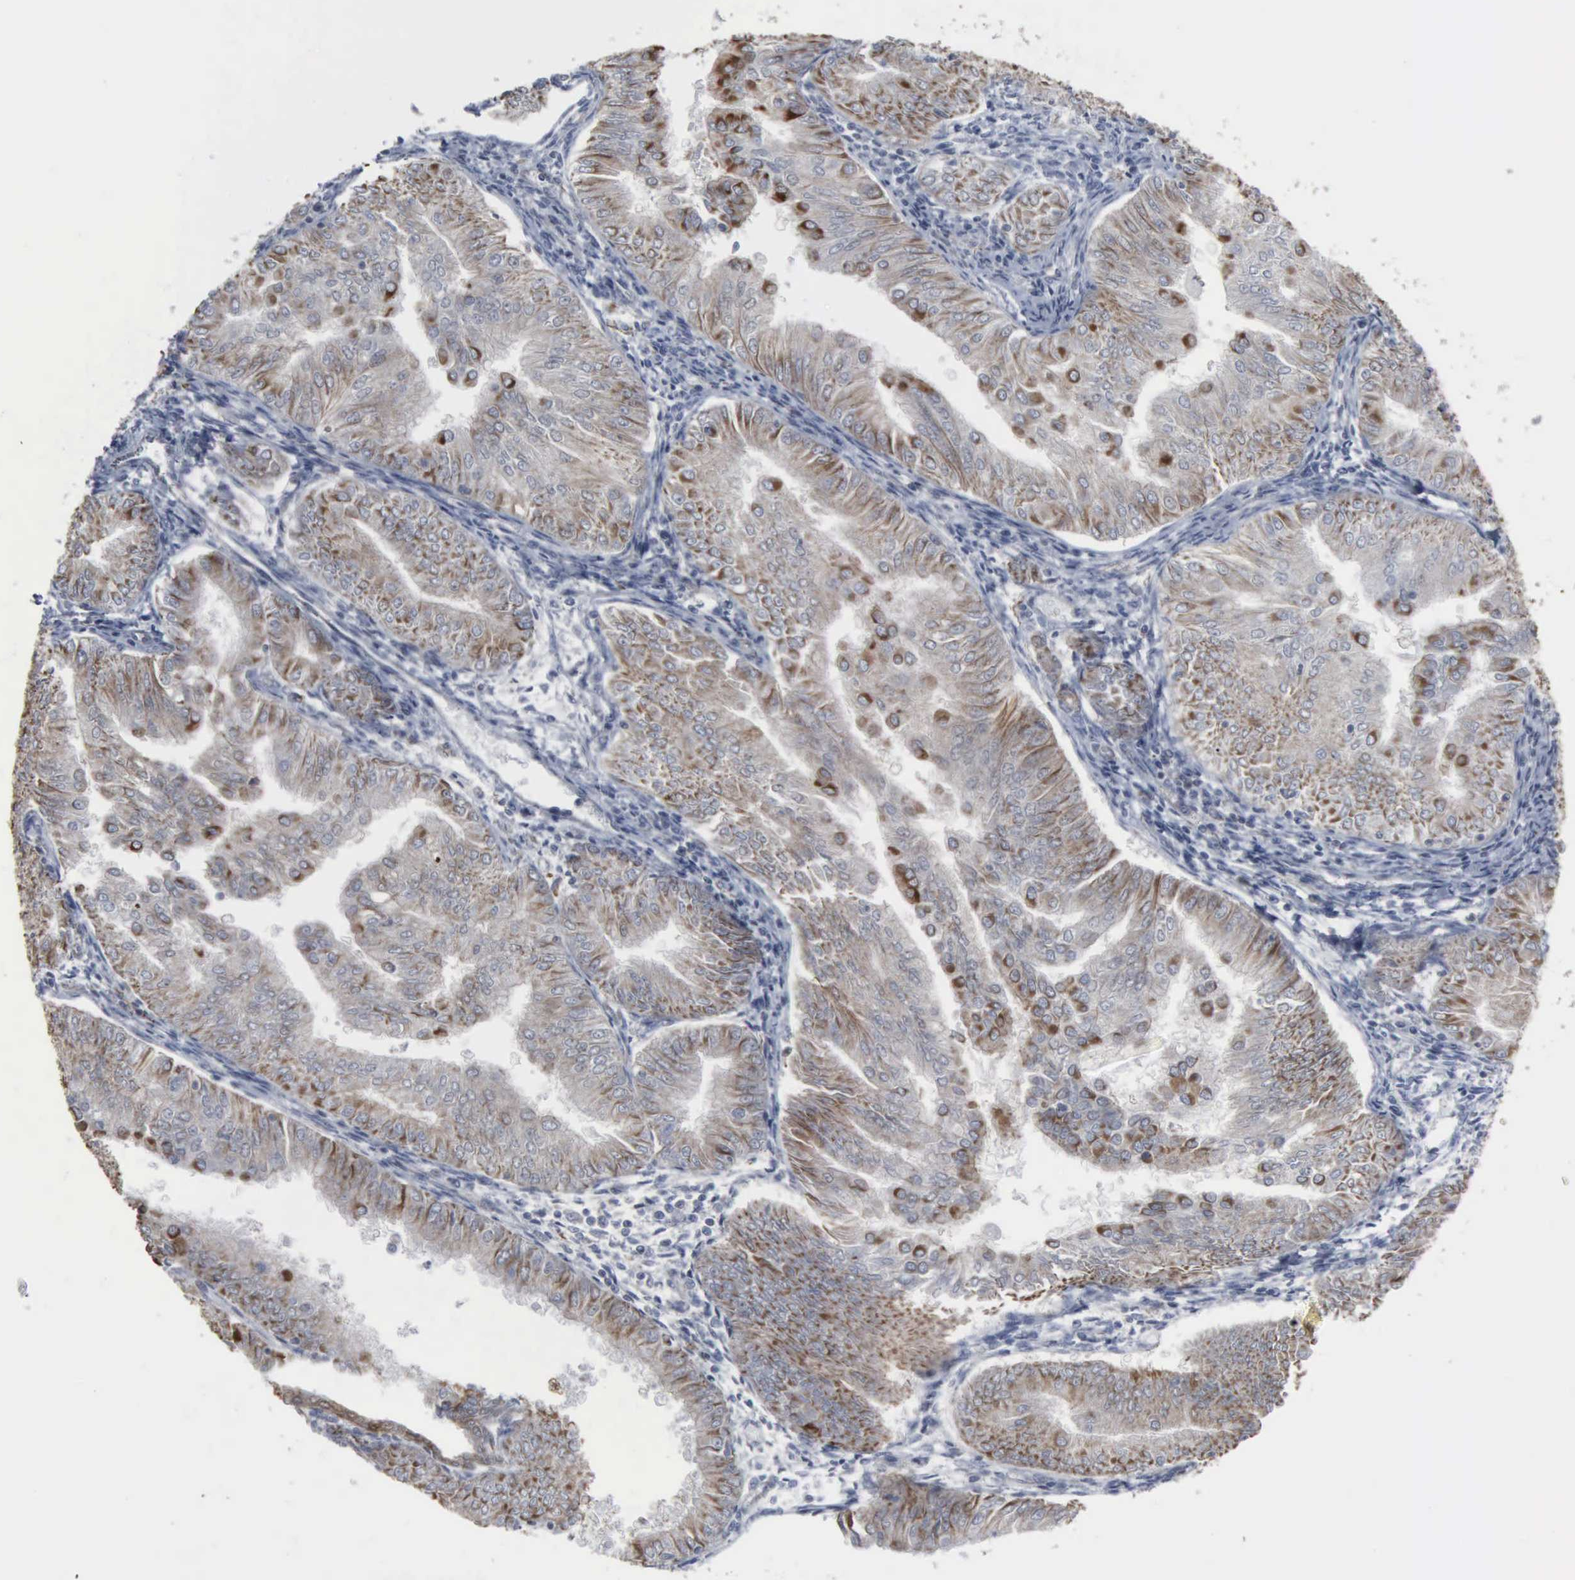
{"staining": {"intensity": "moderate", "quantity": "25%-75%", "location": "cytoplasmic/membranous,nuclear"}, "tissue": "endometrial cancer", "cell_type": "Tumor cells", "image_type": "cancer", "snomed": [{"axis": "morphology", "description": "Adenocarcinoma, NOS"}, {"axis": "topography", "description": "Endometrium"}], "caption": "Endometrial cancer was stained to show a protein in brown. There is medium levels of moderate cytoplasmic/membranous and nuclear staining in about 25%-75% of tumor cells. (IHC, brightfield microscopy, high magnification).", "gene": "CCNE1", "patient": {"sex": "female", "age": 53}}